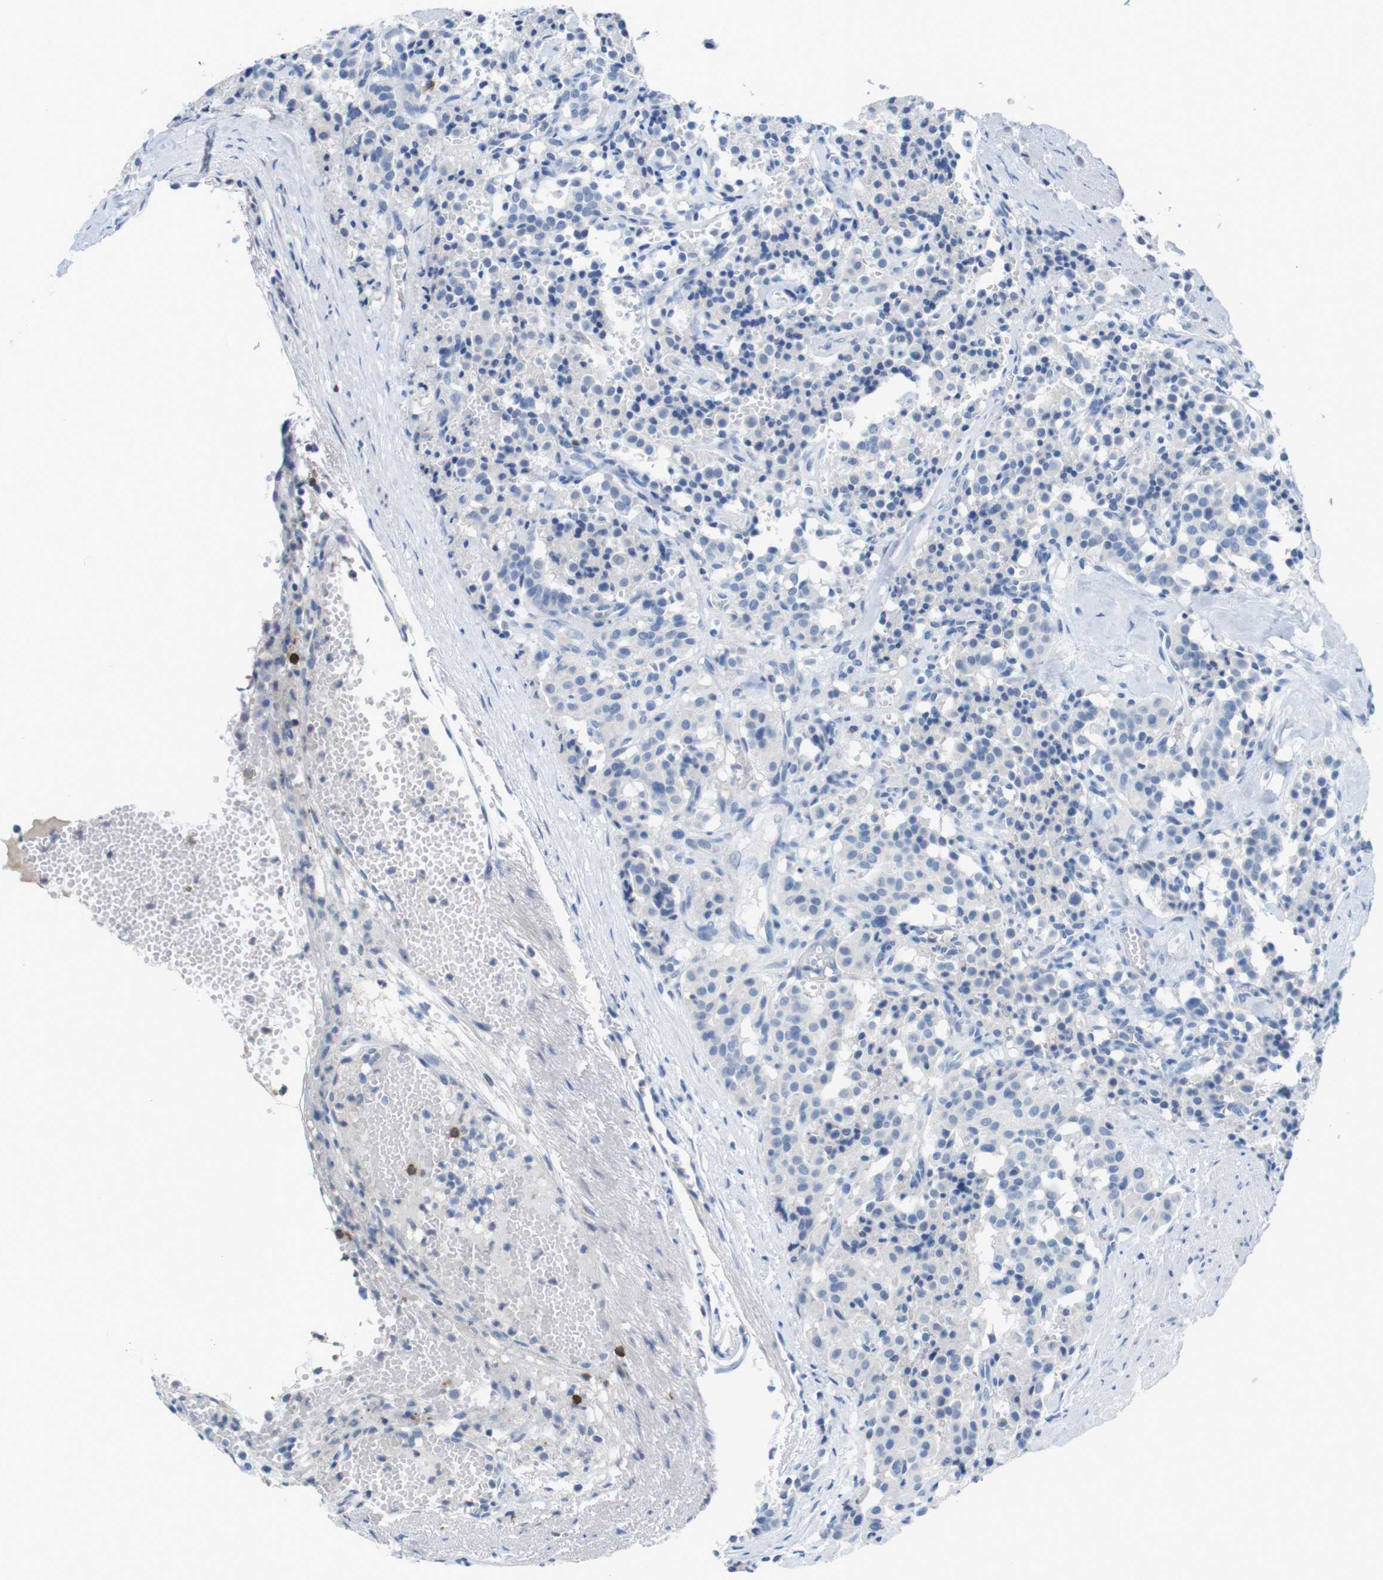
{"staining": {"intensity": "negative", "quantity": "none", "location": "none"}, "tissue": "carcinoid", "cell_type": "Tumor cells", "image_type": "cancer", "snomed": [{"axis": "morphology", "description": "Carcinoid, malignant, NOS"}, {"axis": "topography", "description": "Lung"}], "caption": "Immunohistochemistry (IHC) photomicrograph of neoplastic tissue: human malignant carcinoid stained with DAB shows no significant protein positivity in tumor cells.", "gene": "CD5", "patient": {"sex": "male", "age": 30}}